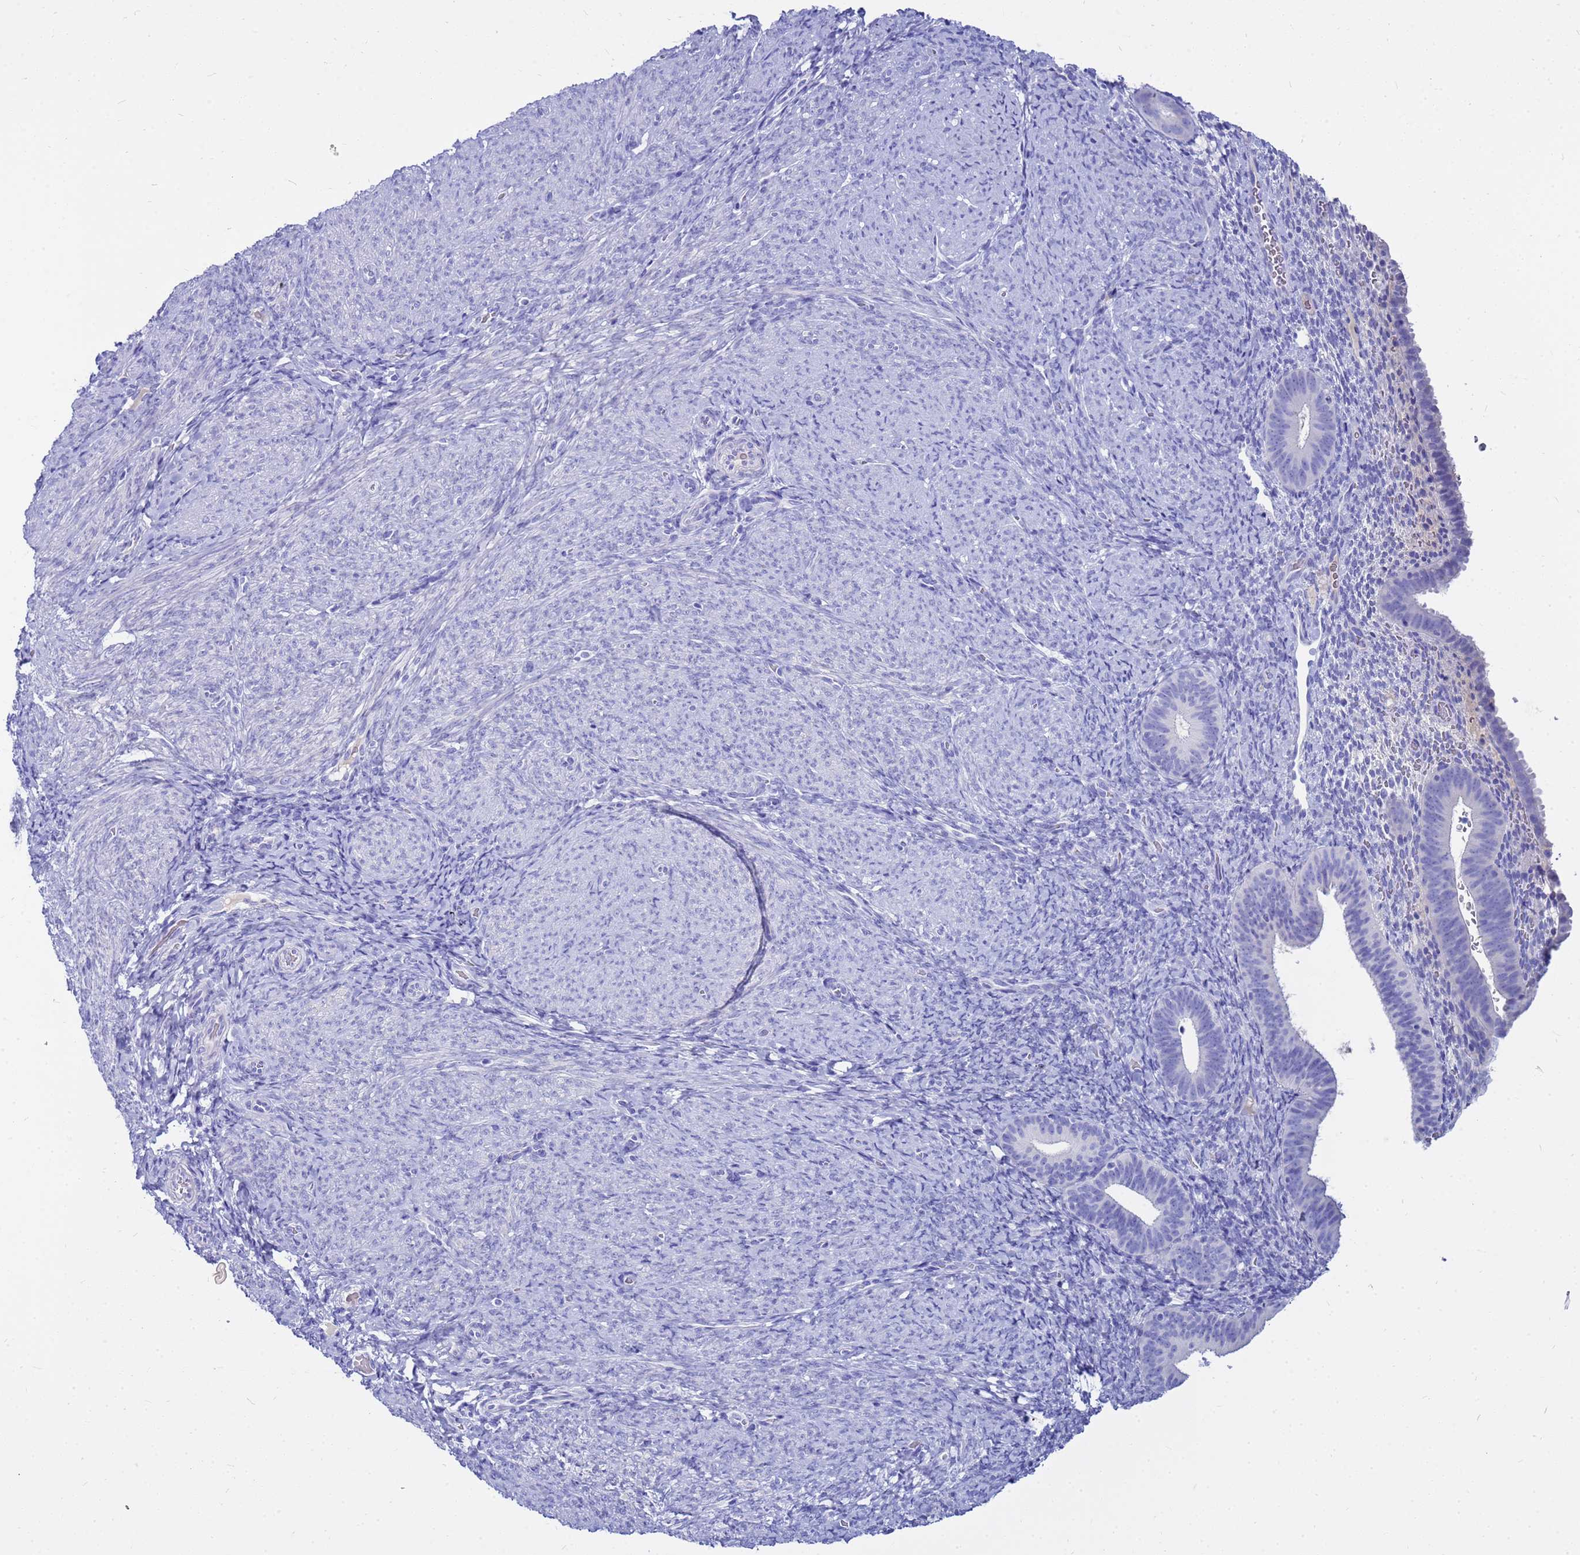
{"staining": {"intensity": "negative", "quantity": "none", "location": "none"}, "tissue": "endometrium", "cell_type": "Cells in endometrial stroma", "image_type": "normal", "snomed": [{"axis": "morphology", "description": "Normal tissue, NOS"}, {"axis": "topography", "description": "Endometrium"}], "caption": "Immunohistochemistry (IHC) micrograph of benign endometrium stained for a protein (brown), which reveals no expression in cells in endometrial stroma. Brightfield microscopy of immunohistochemistry (IHC) stained with DAB (3,3'-diaminobenzidine) (brown) and hematoxylin (blue), captured at high magnification.", "gene": "SYCN", "patient": {"sex": "female", "age": 65}}